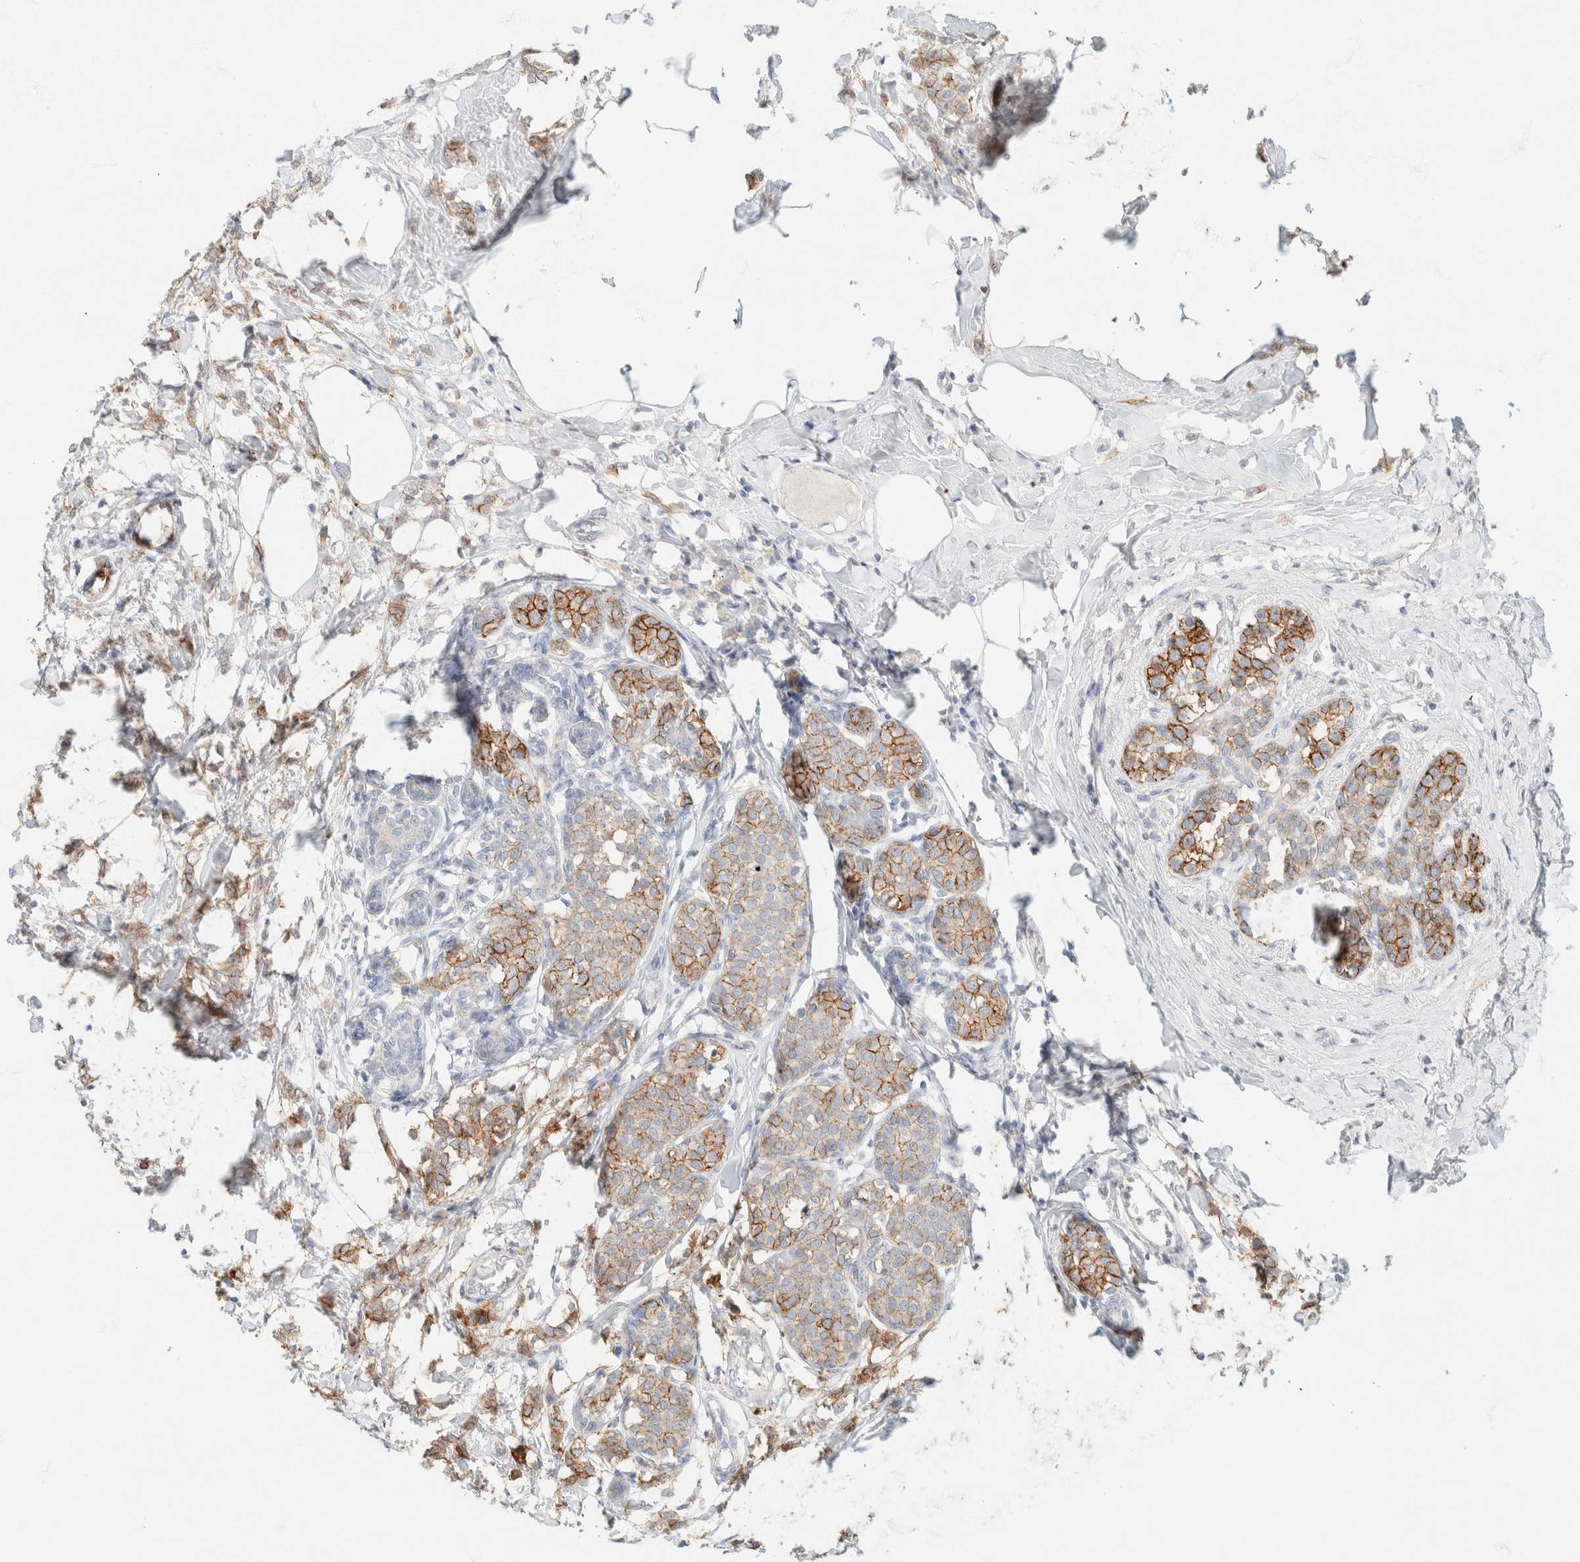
{"staining": {"intensity": "moderate", "quantity": "25%-75%", "location": "cytoplasmic/membranous"}, "tissue": "breast cancer", "cell_type": "Tumor cells", "image_type": "cancer", "snomed": [{"axis": "morphology", "description": "Lobular carcinoma, in situ"}, {"axis": "morphology", "description": "Lobular carcinoma"}, {"axis": "topography", "description": "Breast"}], "caption": "Moderate cytoplasmic/membranous protein positivity is present in approximately 25%-75% of tumor cells in breast cancer.", "gene": "CA12", "patient": {"sex": "female", "age": 41}}